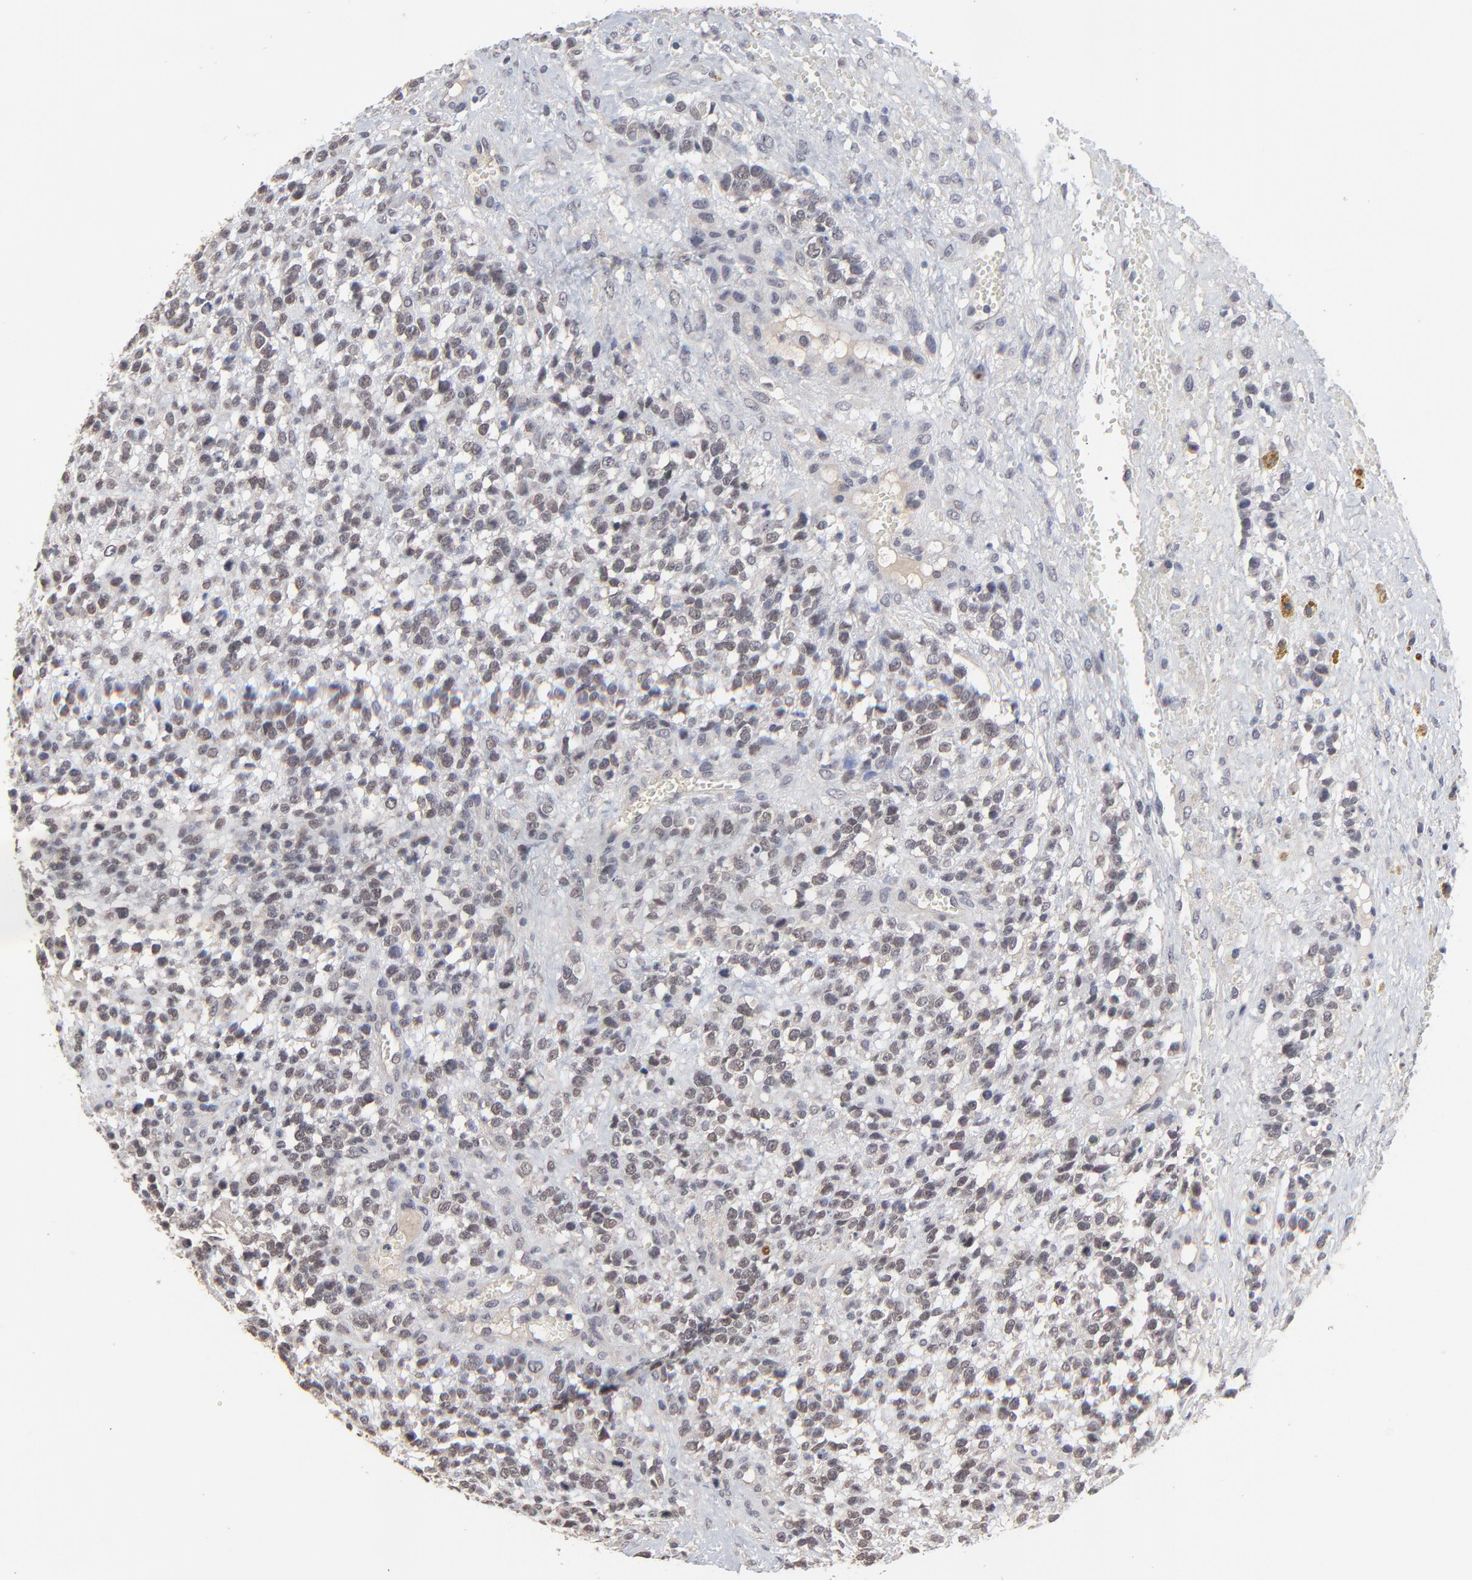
{"staining": {"intensity": "weak", "quantity": "25%-75%", "location": "nuclear"}, "tissue": "glioma", "cell_type": "Tumor cells", "image_type": "cancer", "snomed": [{"axis": "morphology", "description": "Glioma, malignant, High grade"}, {"axis": "topography", "description": "Brain"}], "caption": "Protein expression analysis of glioma reveals weak nuclear staining in approximately 25%-75% of tumor cells.", "gene": "FAM199X", "patient": {"sex": "male", "age": 66}}